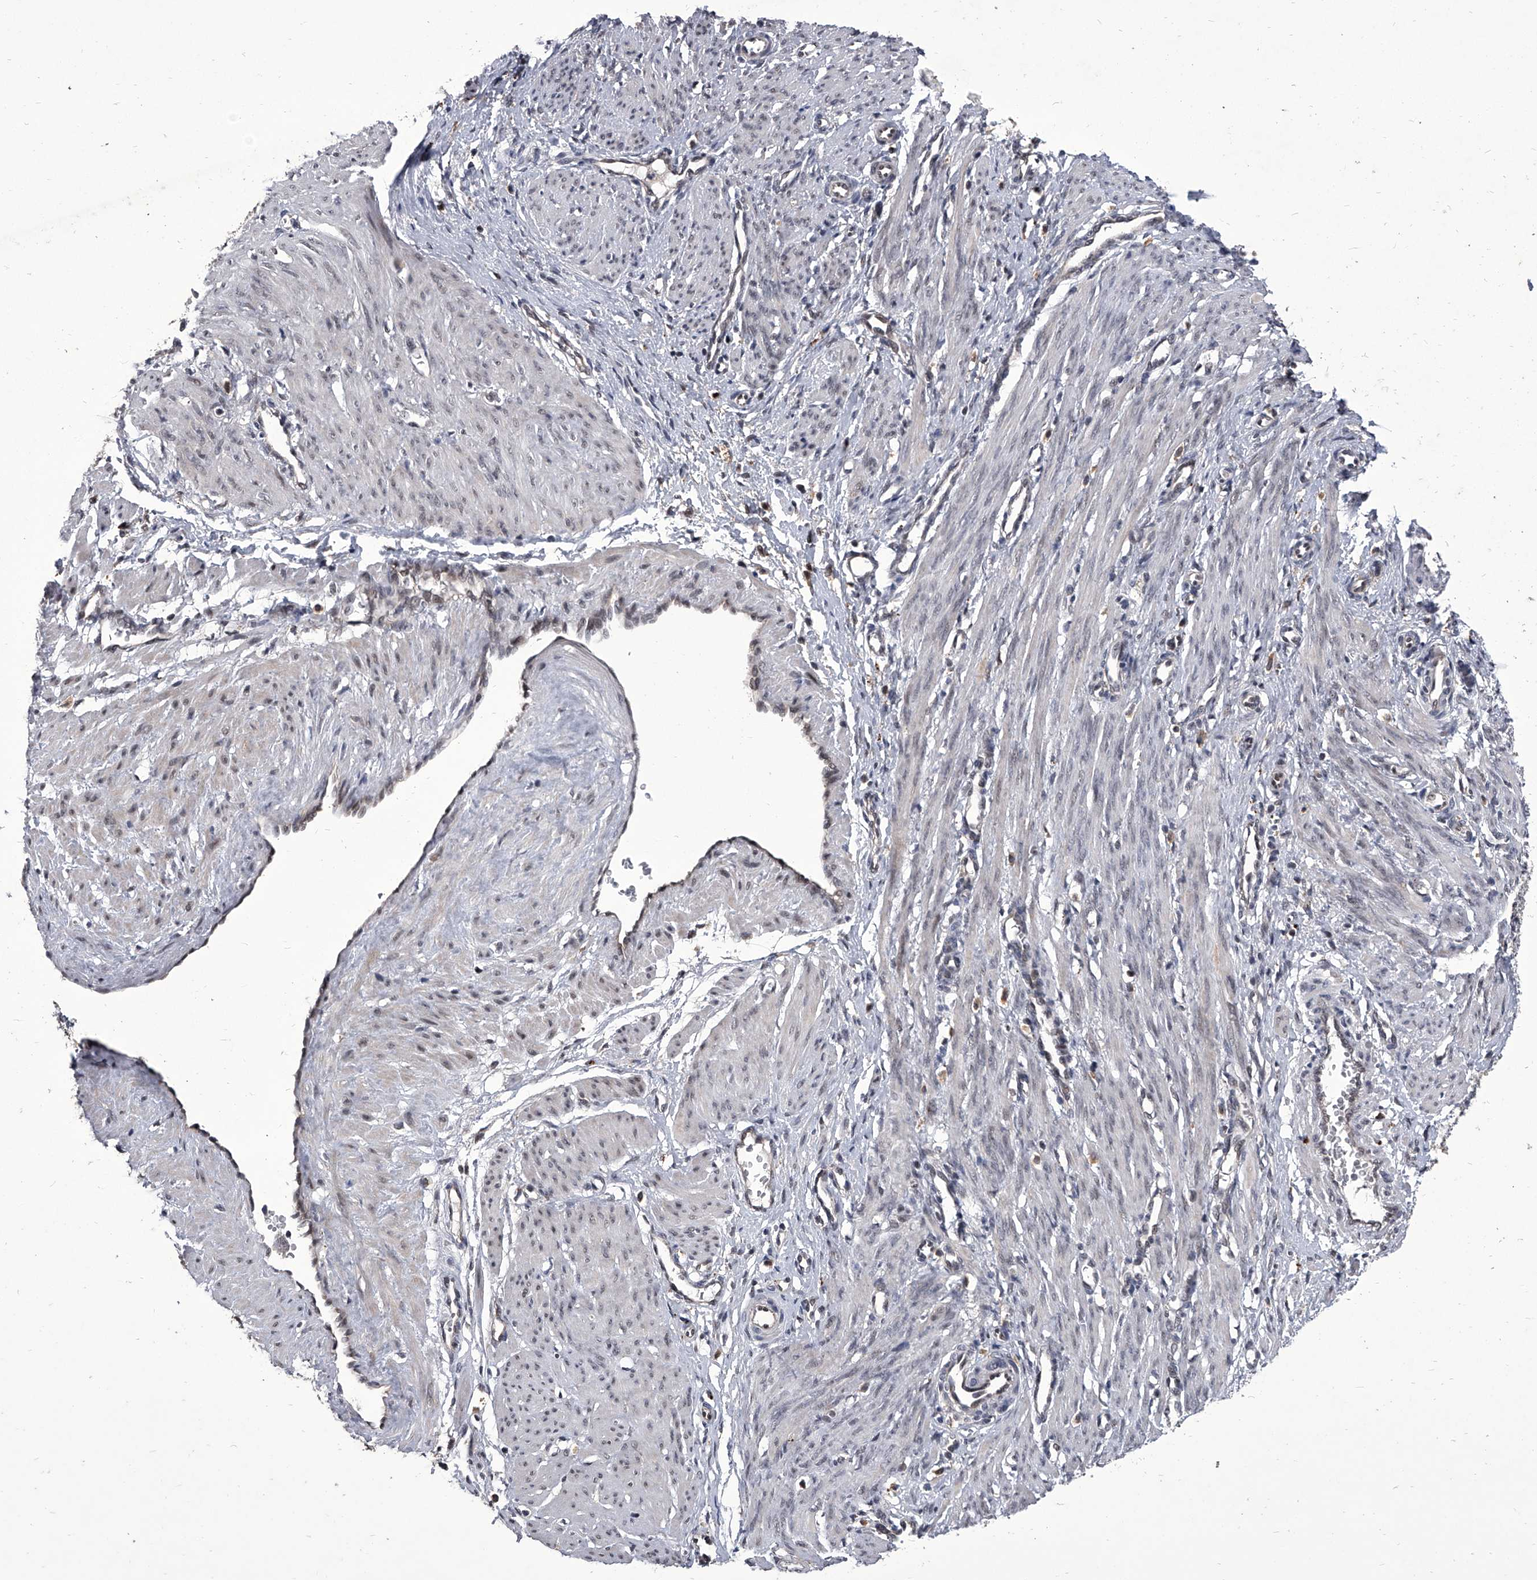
{"staining": {"intensity": "weak", "quantity": "<25%", "location": "nuclear"}, "tissue": "smooth muscle", "cell_type": "Smooth muscle cells", "image_type": "normal", "snomed": [{"axis": "morphology", "description": "Normal tissue, NOS"}, {"axis": "topography", "description": "Endometrium"}], "caption": "This is an IHC photomicrograph of benign smooth muscle. There is no positivity in smooth muscle cells.", "gene": "CMTR1", "patient": {"sex": "female", "age": 33}}